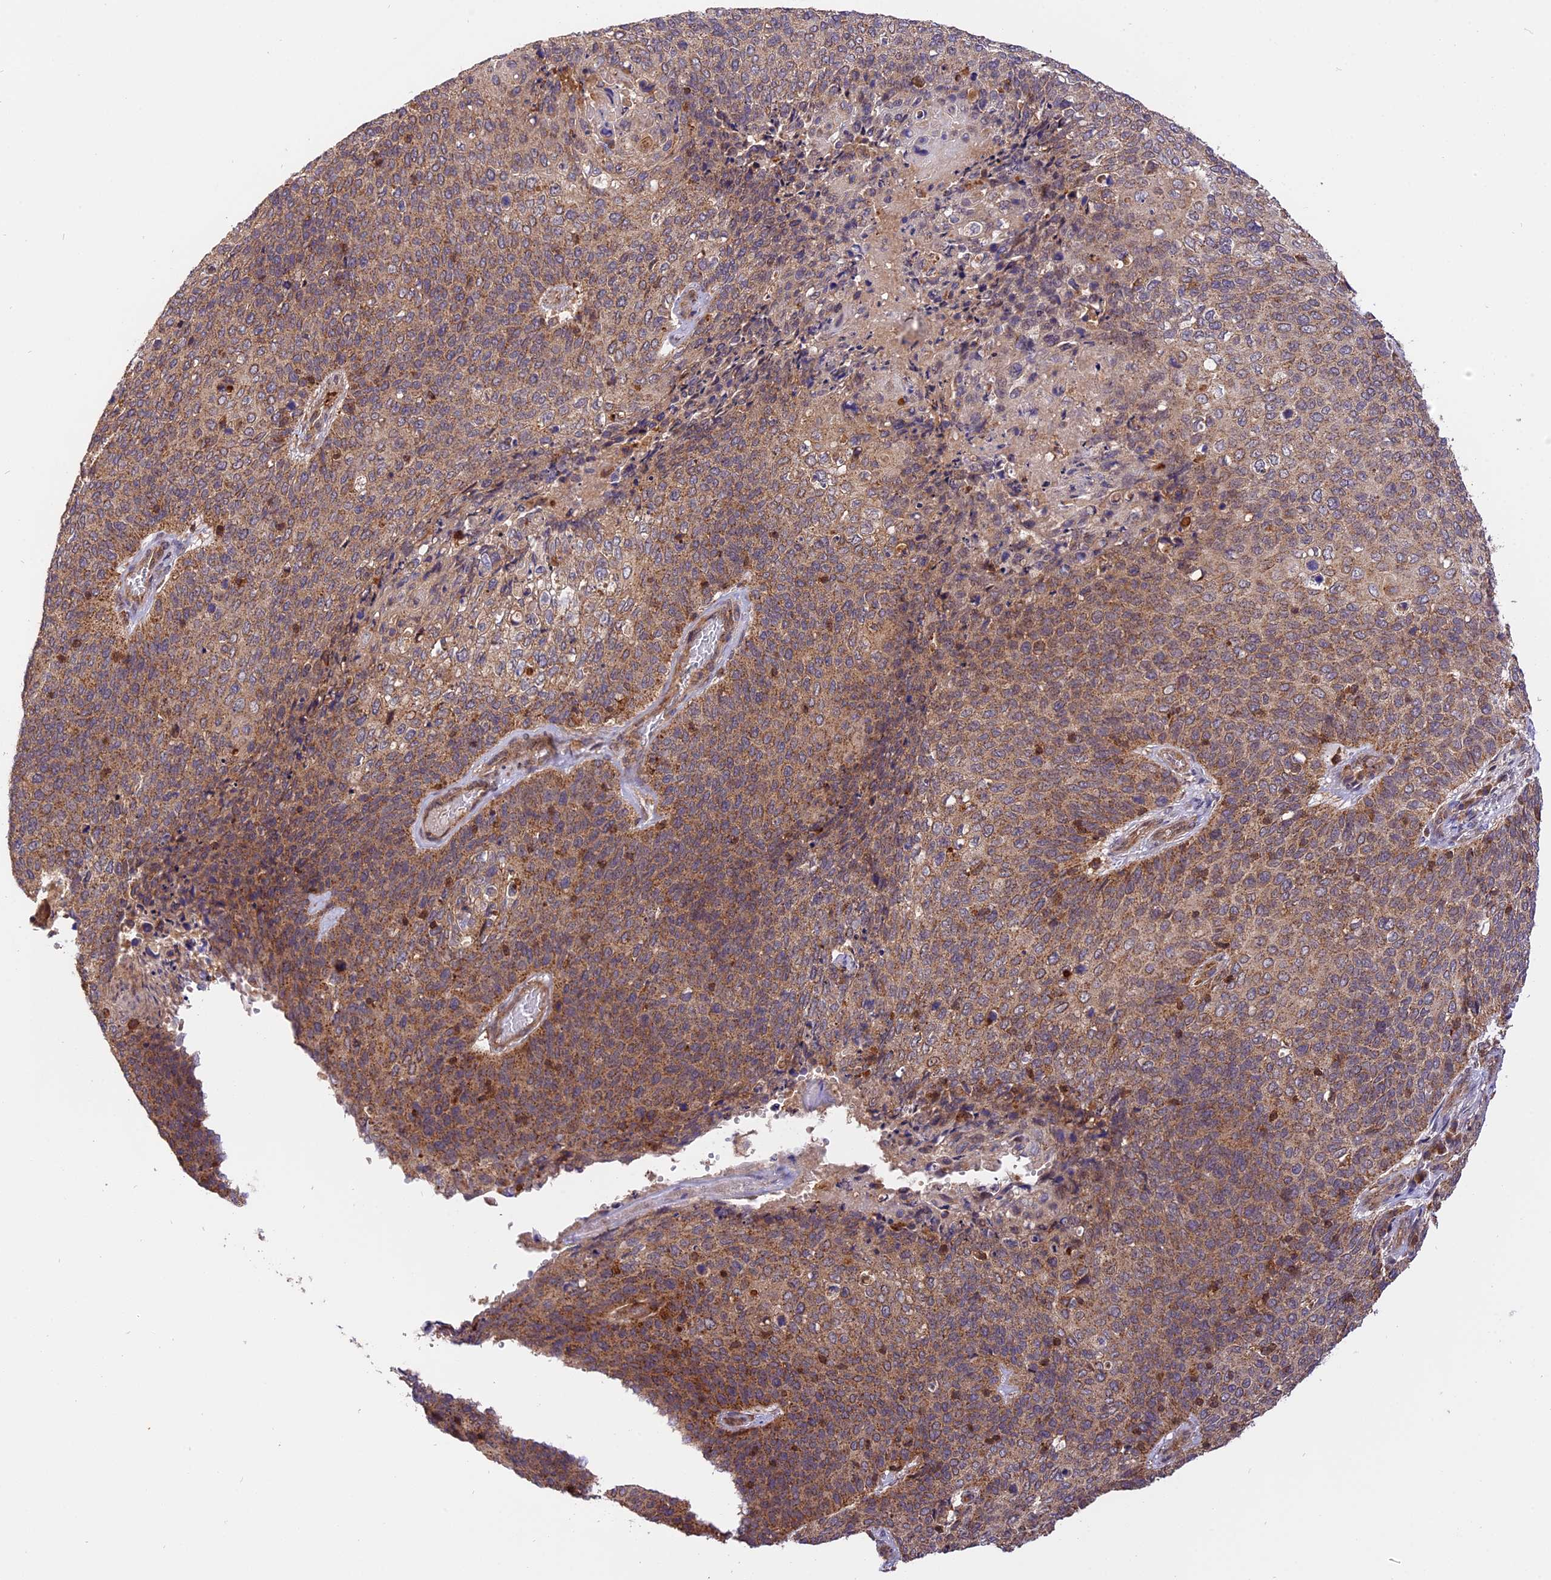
{"staining": {"intensity": "moderate", "quantity": ">75%", "location": "cytoplasmic/membranous"}, "tissue": "cervical cancer", "cell_type": "Tumor cells", "image_type": "cancer", "snomed": [{"axis": "morphology", "description": "Squamous cell carcinoma, NOS"}, {"axis": "topography", "description": "Cervix"}], "caption": "This image displays cervical squamous cell carcinoma stained with immunohistochemistry to label a protein in brown. The cytoplasmic/membranous of tumor cells show moderate positivity for the protein. Nuclei are counter-stained blue.", "gene": "PEX3", "patient": {"sex": "female", "age": 39}}